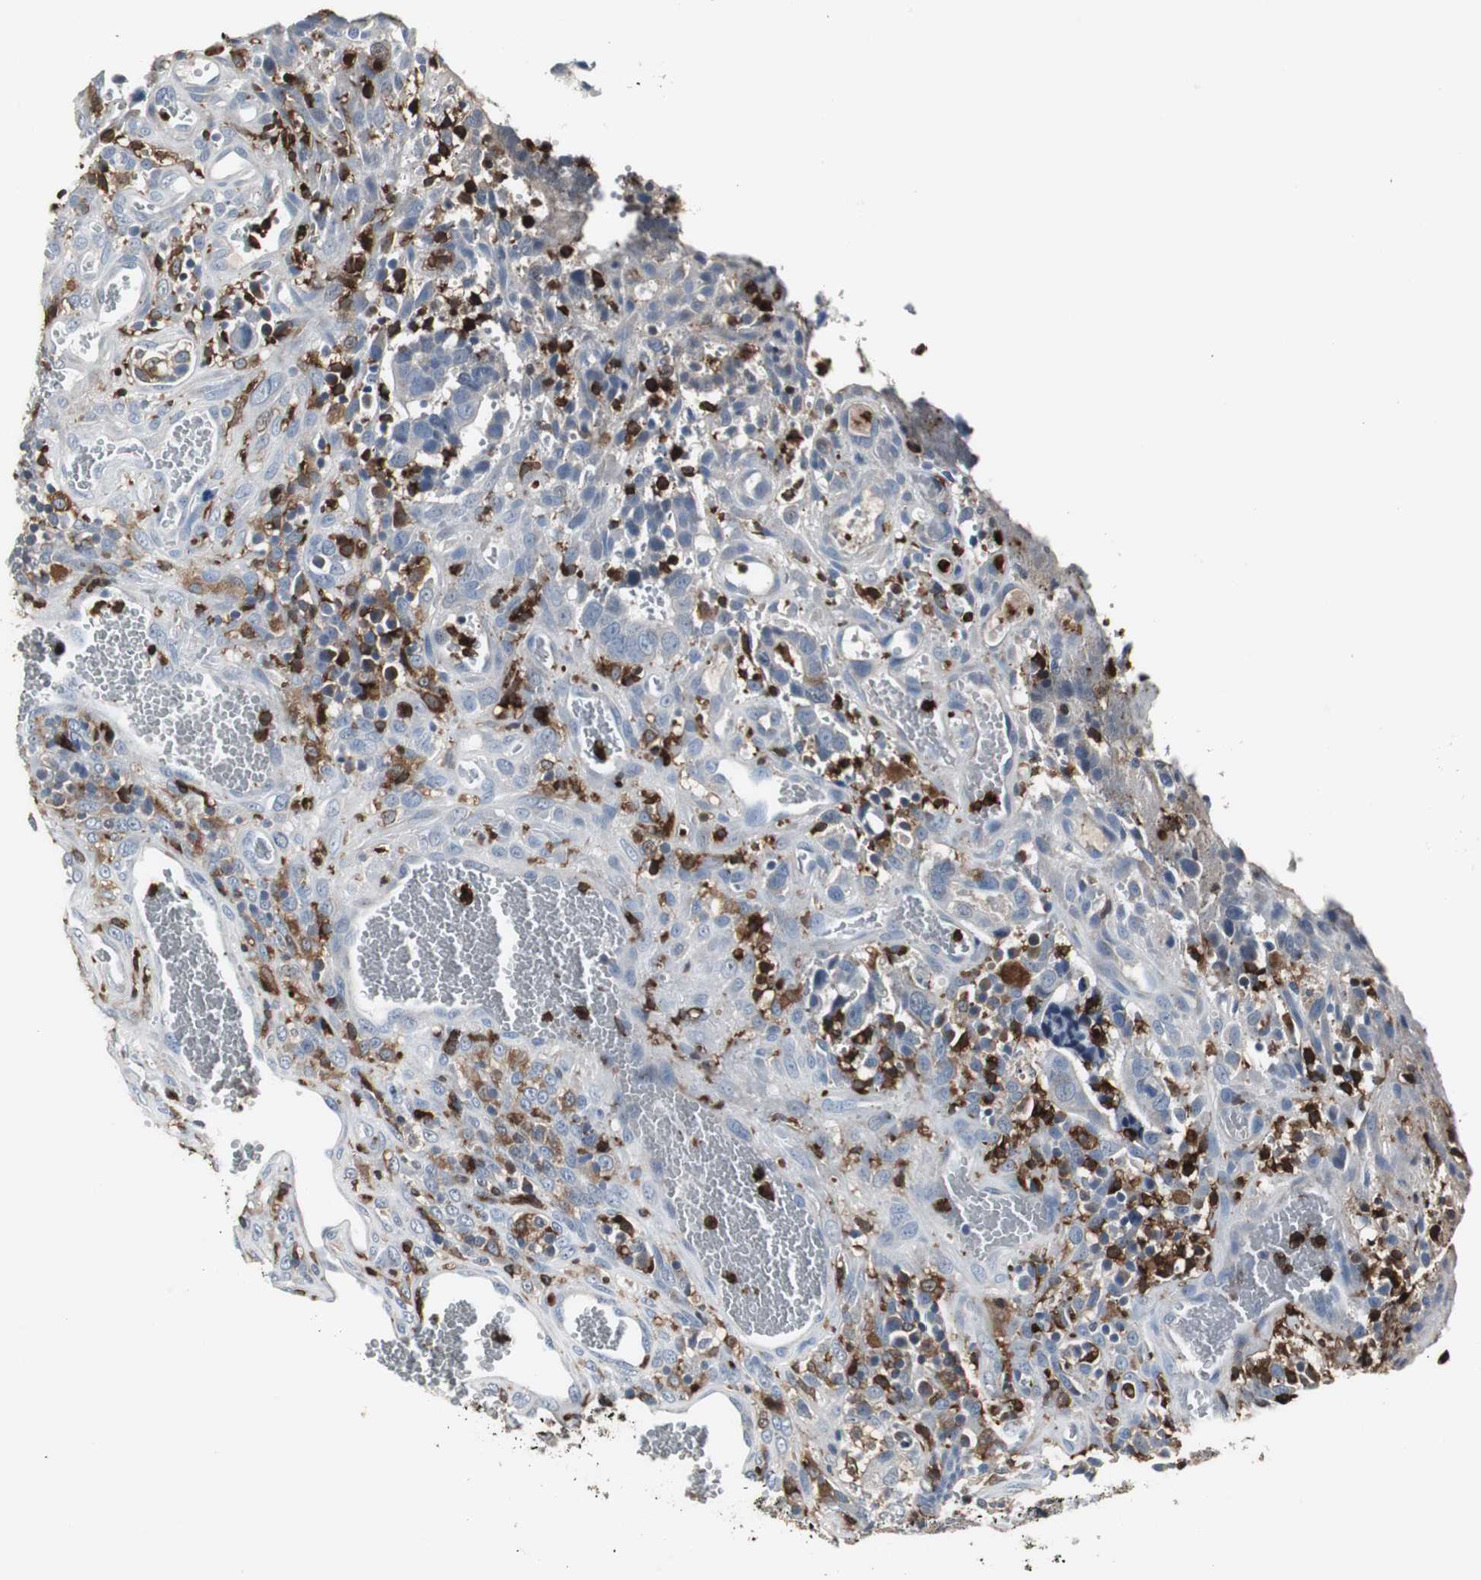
{"staining": {"intensity": "negative", "quantity": "none", "location": "none"}, "tissue": "colorectal cancer", "cell_type": "Tumor cells", "image_type": "cancer", "snomed": [{"axis": "morphology", "description": "Adenocarcinoma, NOS"}, {"axis": "topography", "description": "Colon"}], "caption": "Immunohistochemical staining of human colorectal cancer exhibits no significant positivity in tumor cells. (DAB (3,3'-diaminobenzidine) IHC, high magnification).", "gene": "NCF2", "patient": {"sex": "male", "age": 72}}